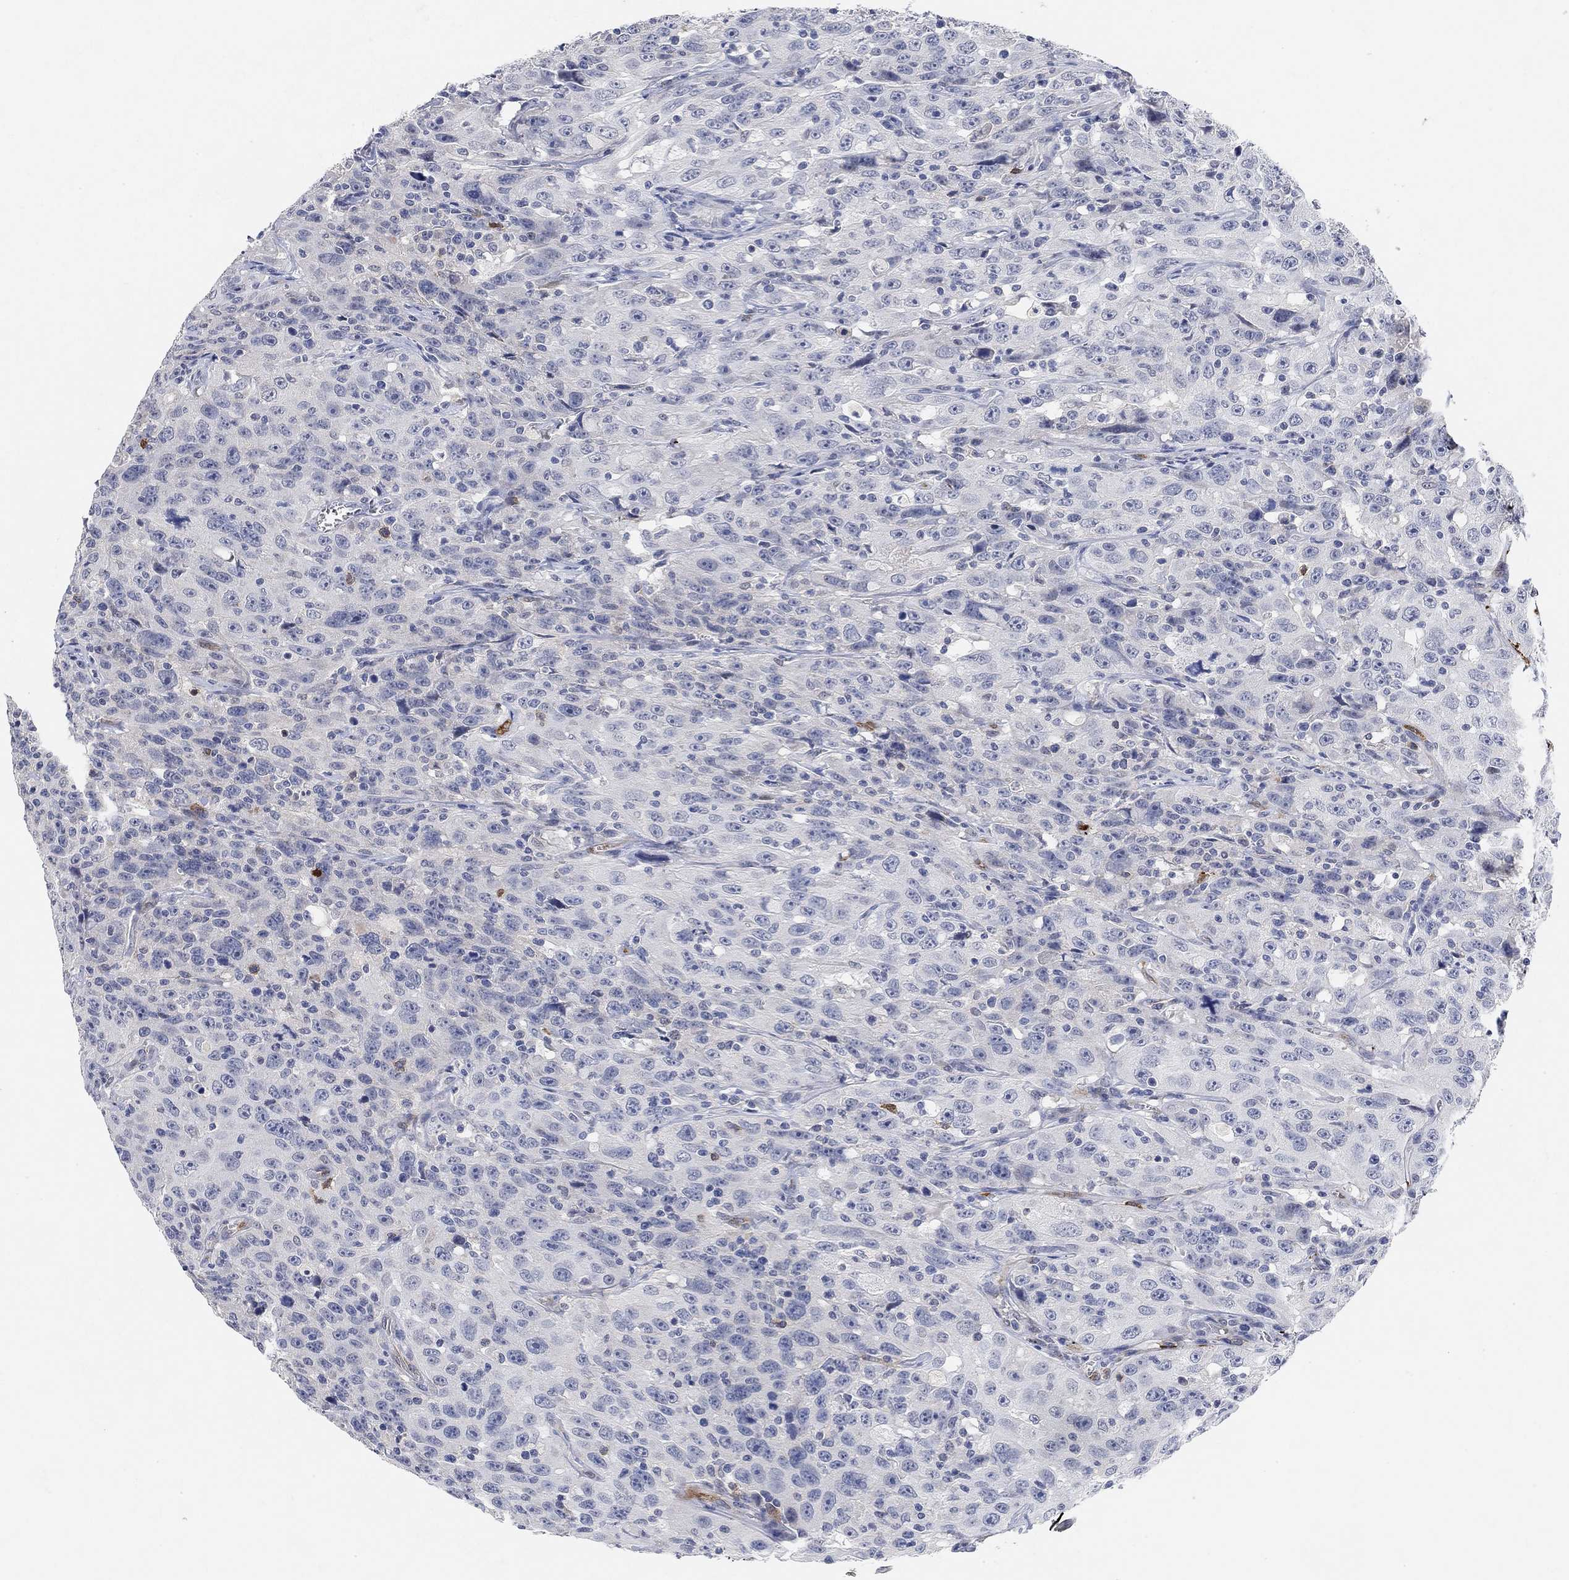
{"staining": {"intensity": "negative", "quantity": "none", "location": "none"}, "tissue": "urothelial cancer", "cell_type": "Tumor cells", "image_type": "cancer", "snomed": [{"axis": "morphology", "description": "Urothelial carcinoma, NOS"}, {"axis": "morphology", "description": "Urothelial carcinoma, High grade"}, {"axis": "topography", "description": "Urinary bladder"}], "caption": "High magnification brightfield microscopy of high-grade urothelial carcinoma stained with DAB (brown) and counterstained with hematoxylin (blue): tumor cells show no significant staining.", "gene": "VAT1L", "patient": {"sex": "female", "age": 73}}